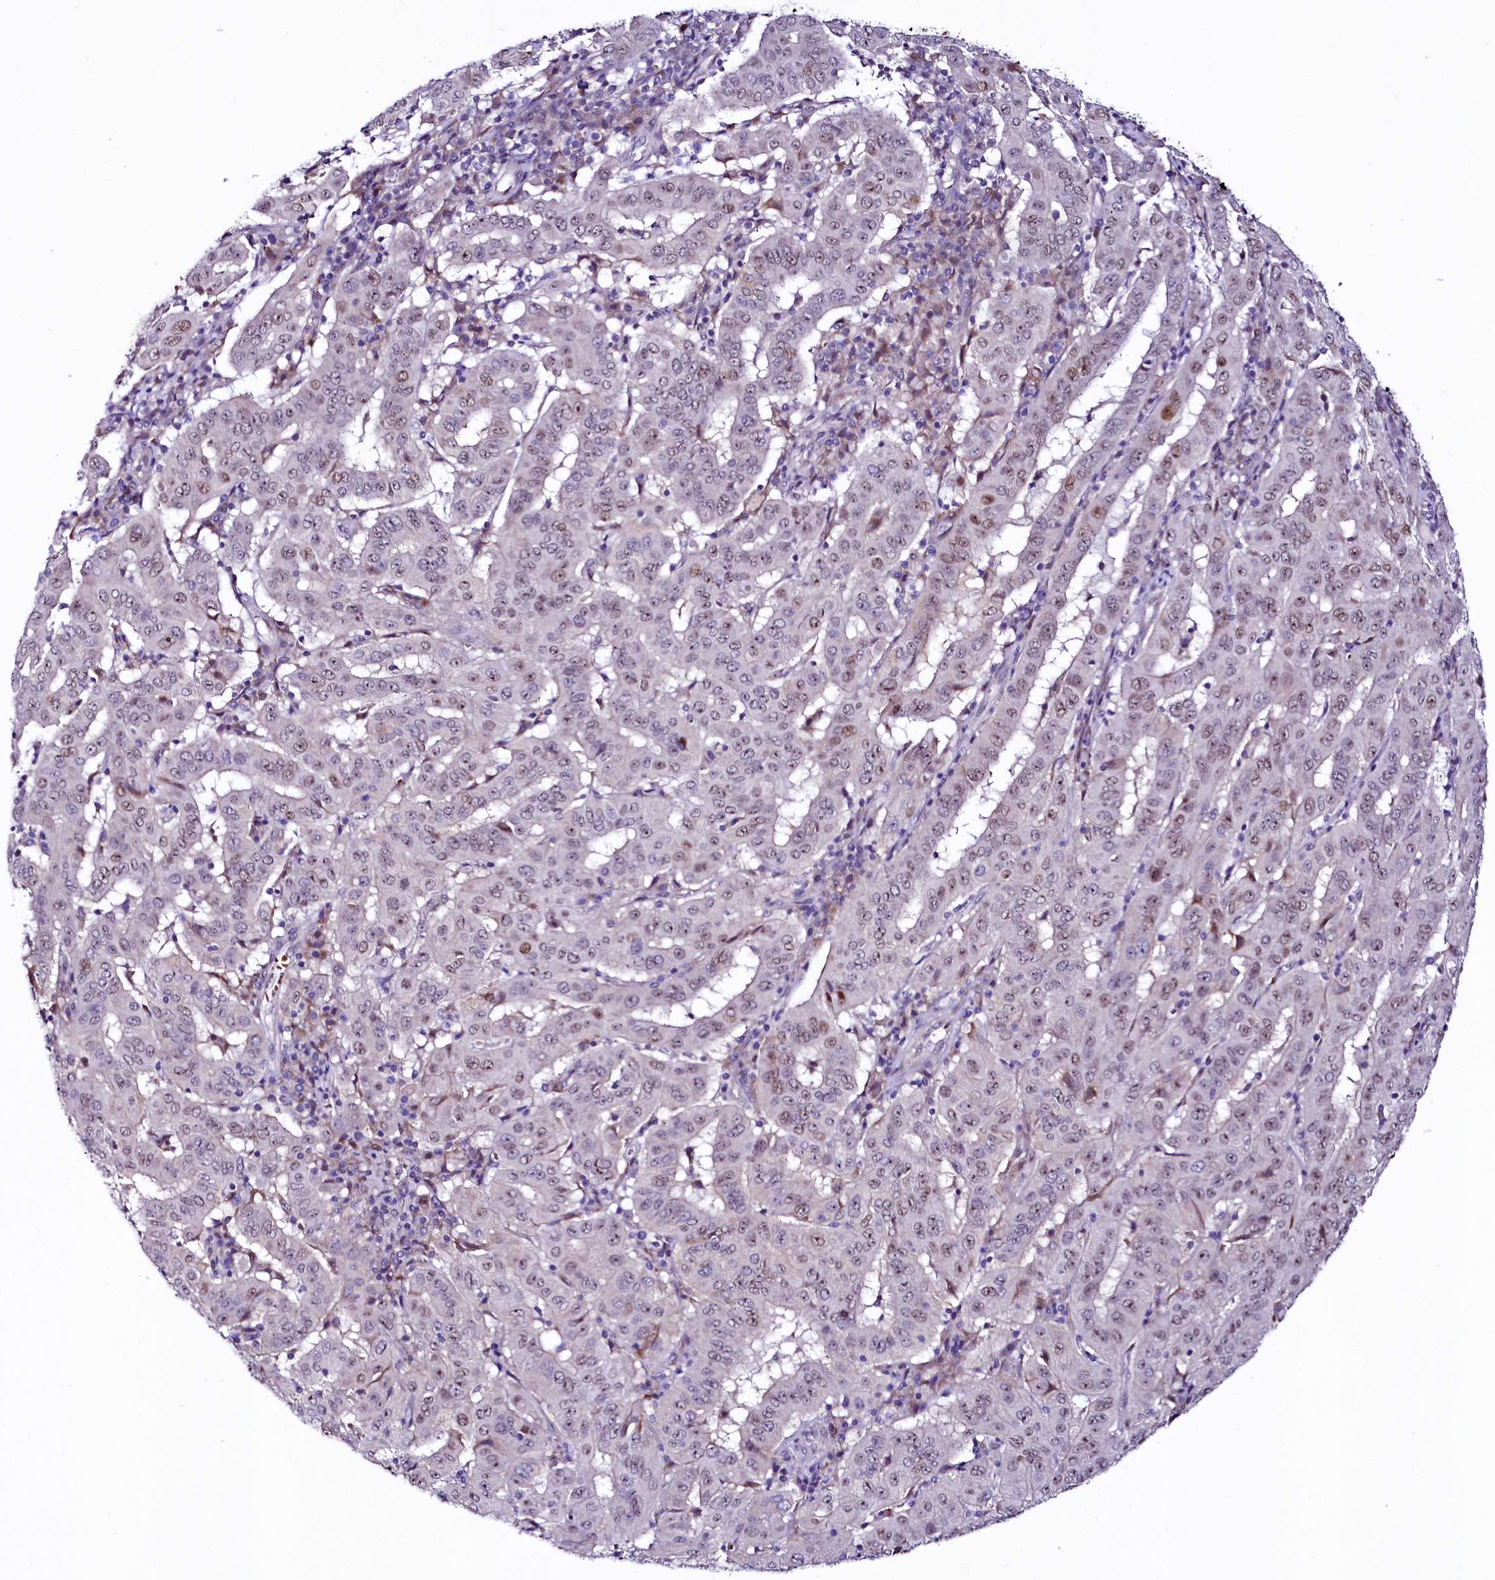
{"staining": {"intensity": "weak", "quantity": "25%-75%", "location": "nuclear"}, "tissue": "pancreatic cancer", "cell_type": "Tumor cells", "image_type": "cancer", "snomed": [{"axis": "morphology", "description": "Adenocarcinoma, NOS"}, {"axis": "topography", "description": "Pancreas"}], "caption": "High-power microscopy captured an immunohistochemistry micrograph of pancreatic cancer (adenocarcinoma), revealing weak nuclear positivity in about 25%-75% of tumor cells. (IHC, brightfield microscopy, high magnification).", "gene": "LEUTX", "patient": {"sex": "male", "age": 63}}